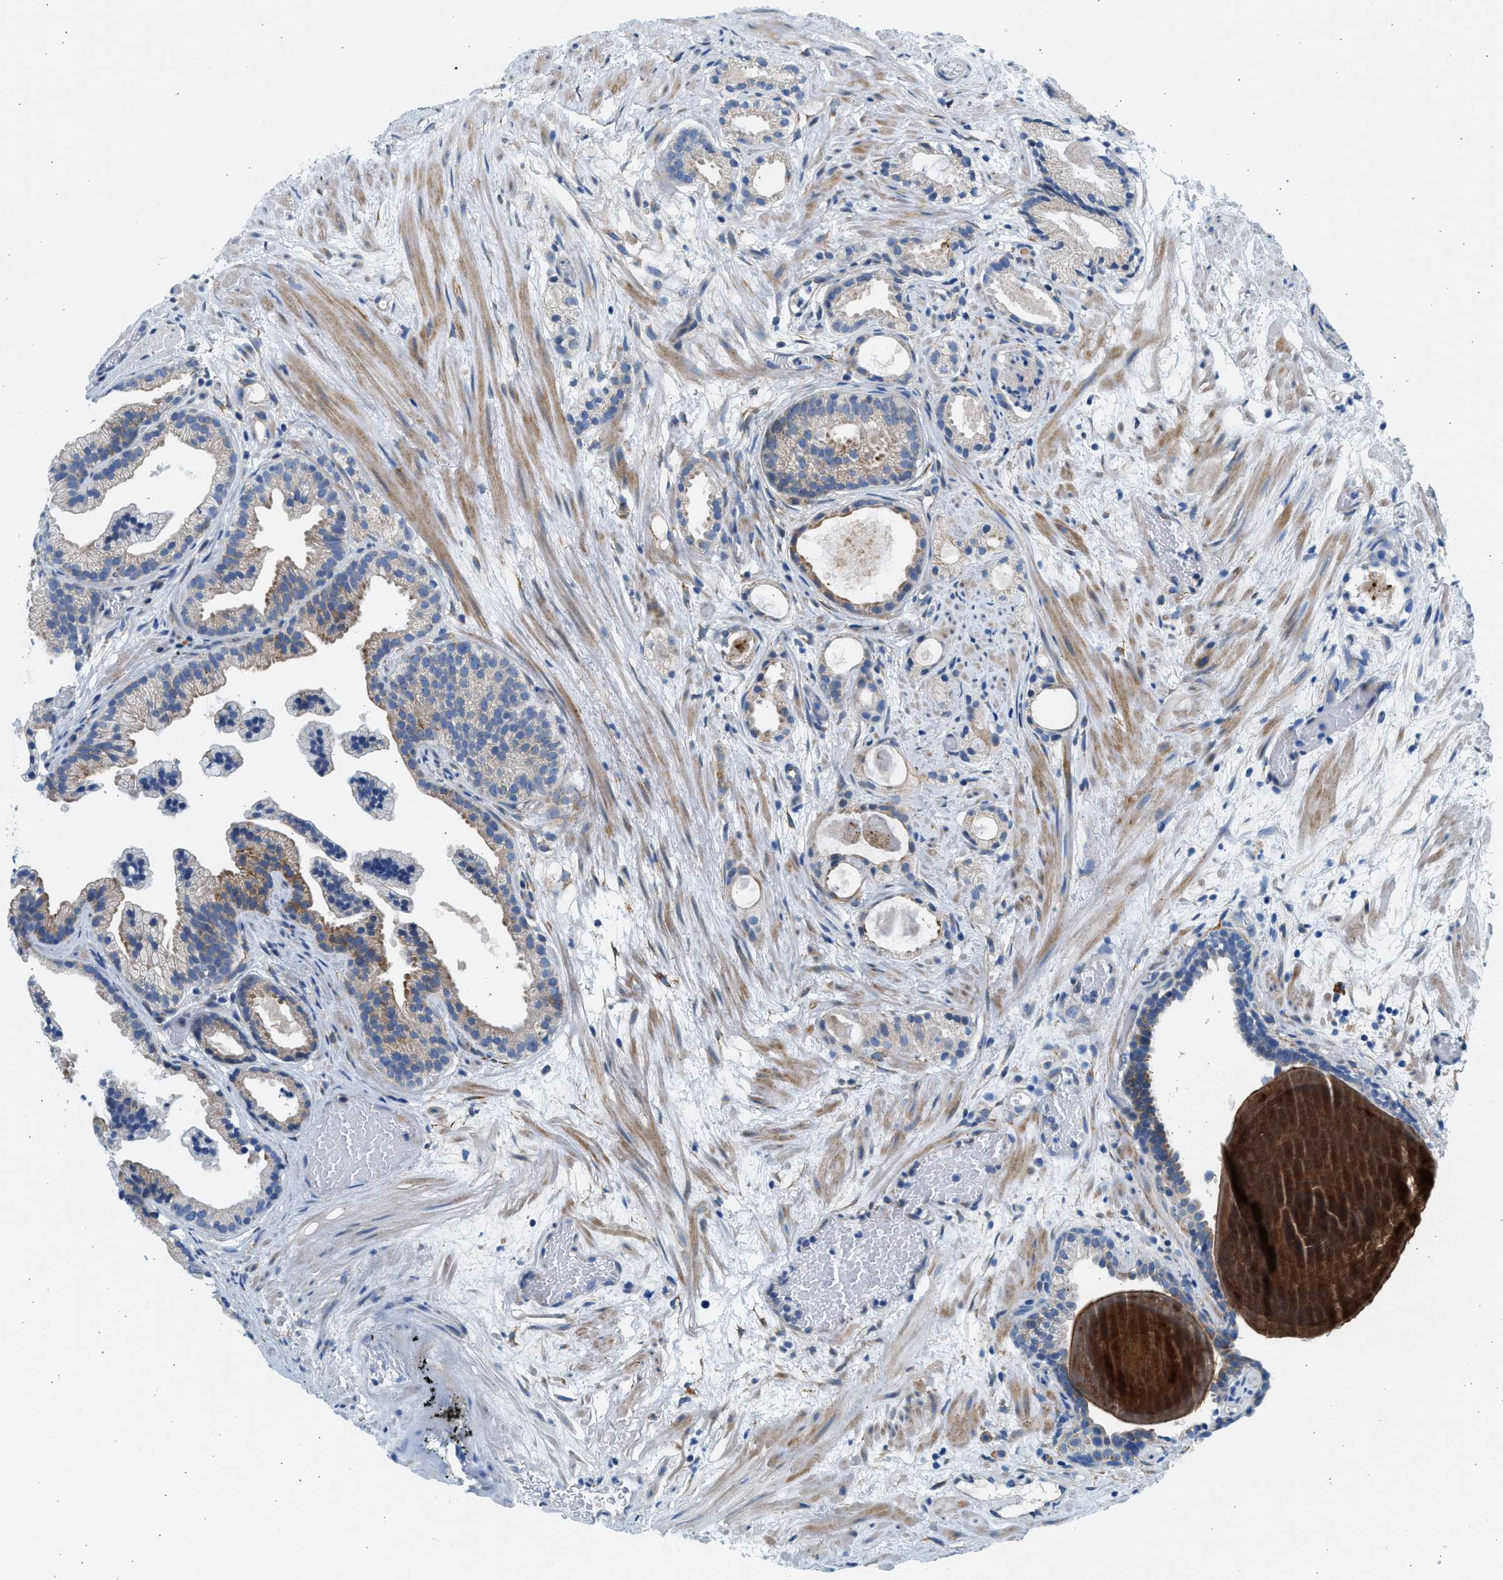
{"staining": {"intensity": "moderate", "quantity": "<25%", "location": "cytoplasmic/membranous"}, "tissue": "prostate cancer", "cell_type": "Tumor cells", "image_type": "cancer", "snomed": [{"axis": "morphology", "description": "Adenocarcinoma, Low grade"}, {"axis": "topography", "description": "Prostate"}], "caption": "Human prostate cancer stained for a protein (brown) exhibits moderate cytoplasmic/membranous positive expression in about <25% of tumor cells.", "gene": "CNTN6", "patient": {"sex": "male", "age": 89}}